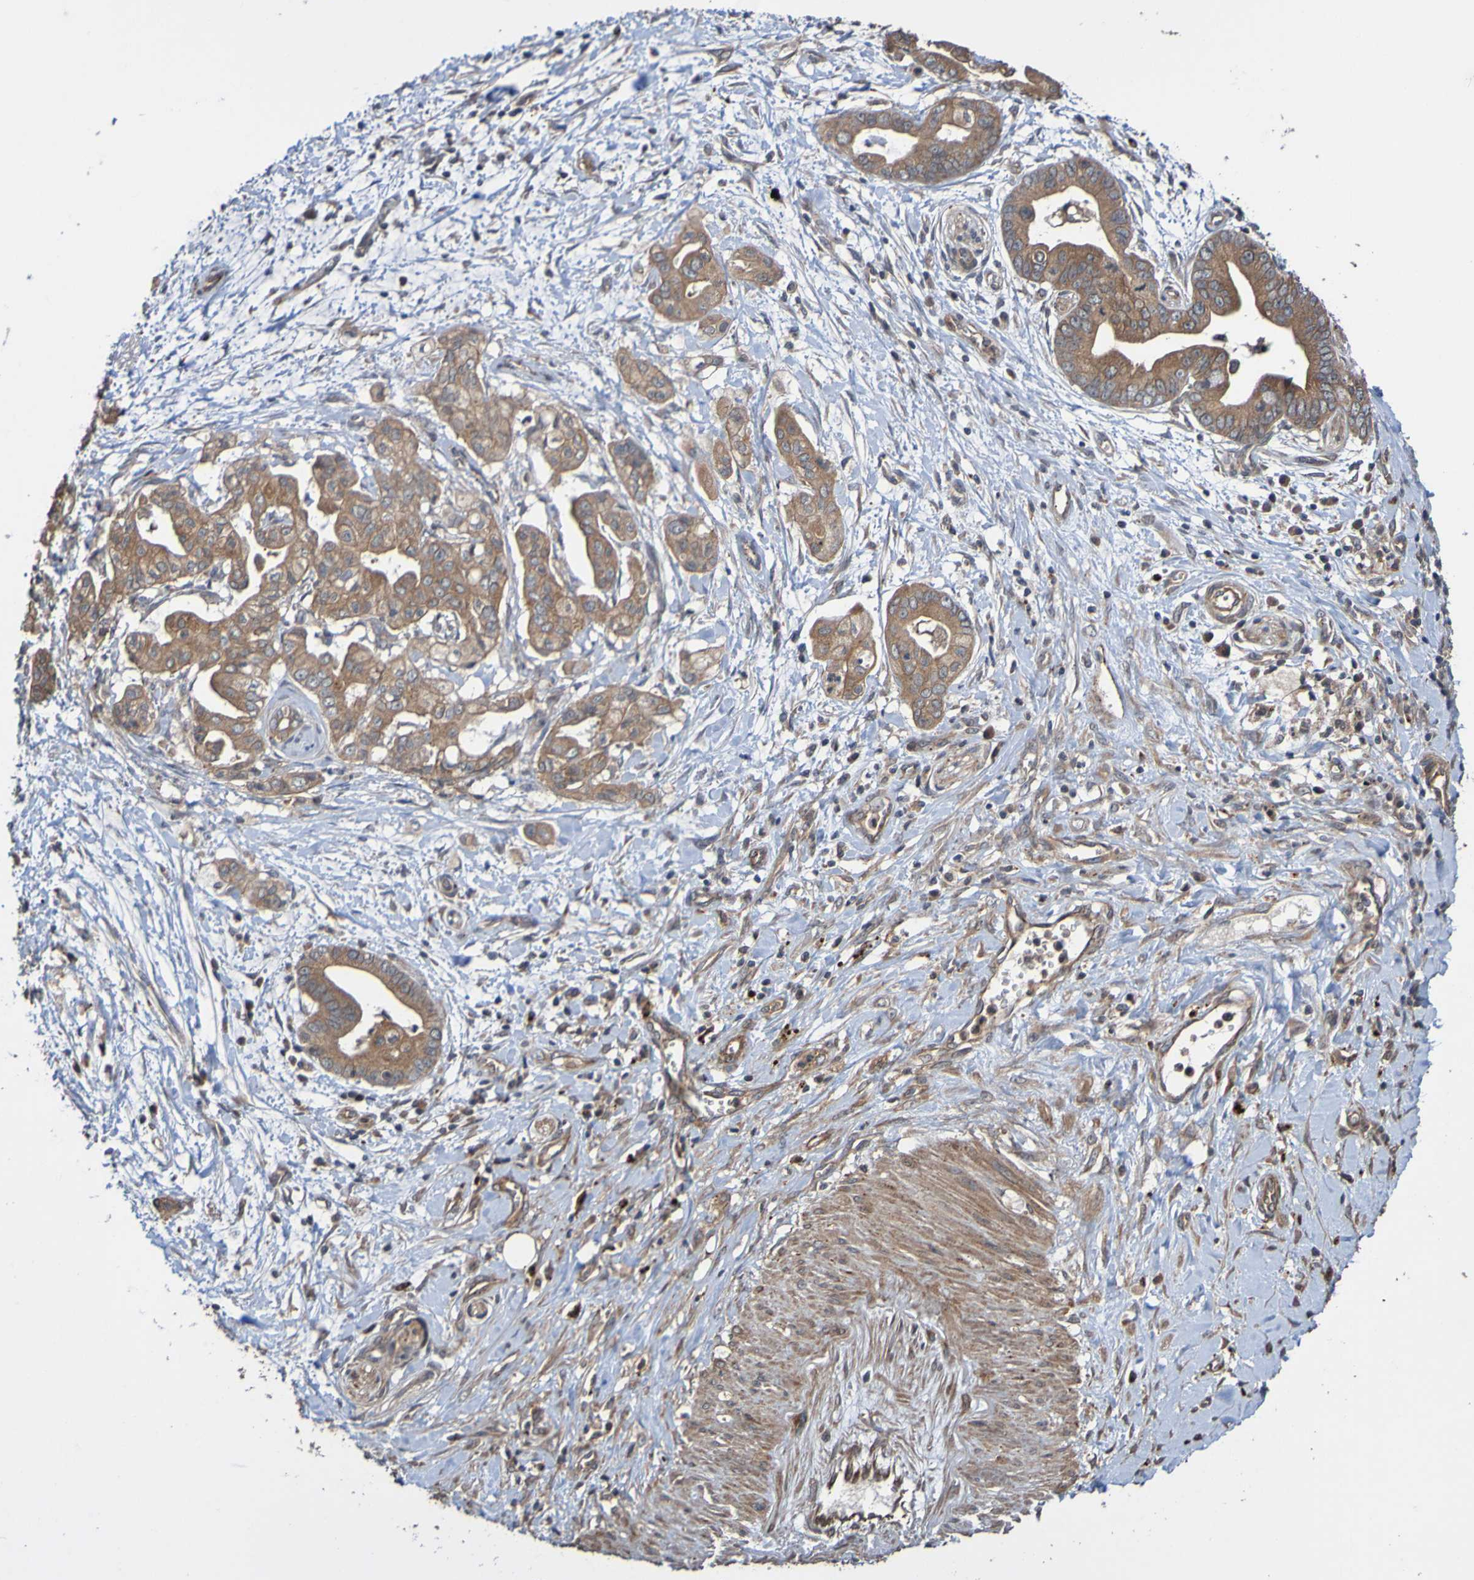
{"staining": {"intensity": "moderate", "quantity": ">75%", "location": "cytoplasmic/membranous"}, "tissue": "pancreatic cancer", "cell_type": "Tumor cells", "image_type": "cancer", "snomed": [{"axis": "morphology", "description": "Adenocarcinoma, NOS"}, {"axis": "topography", "description": "Pancreas"}], "caption": "Immunohistochemical staining of adenocarcinoma (pancreatic) exhibits moderate cytoplasmic/membranous protein staining in about >75% of tumor cells.", "gene": "UCN", "patient": {"sex": "female", "age": 75}}